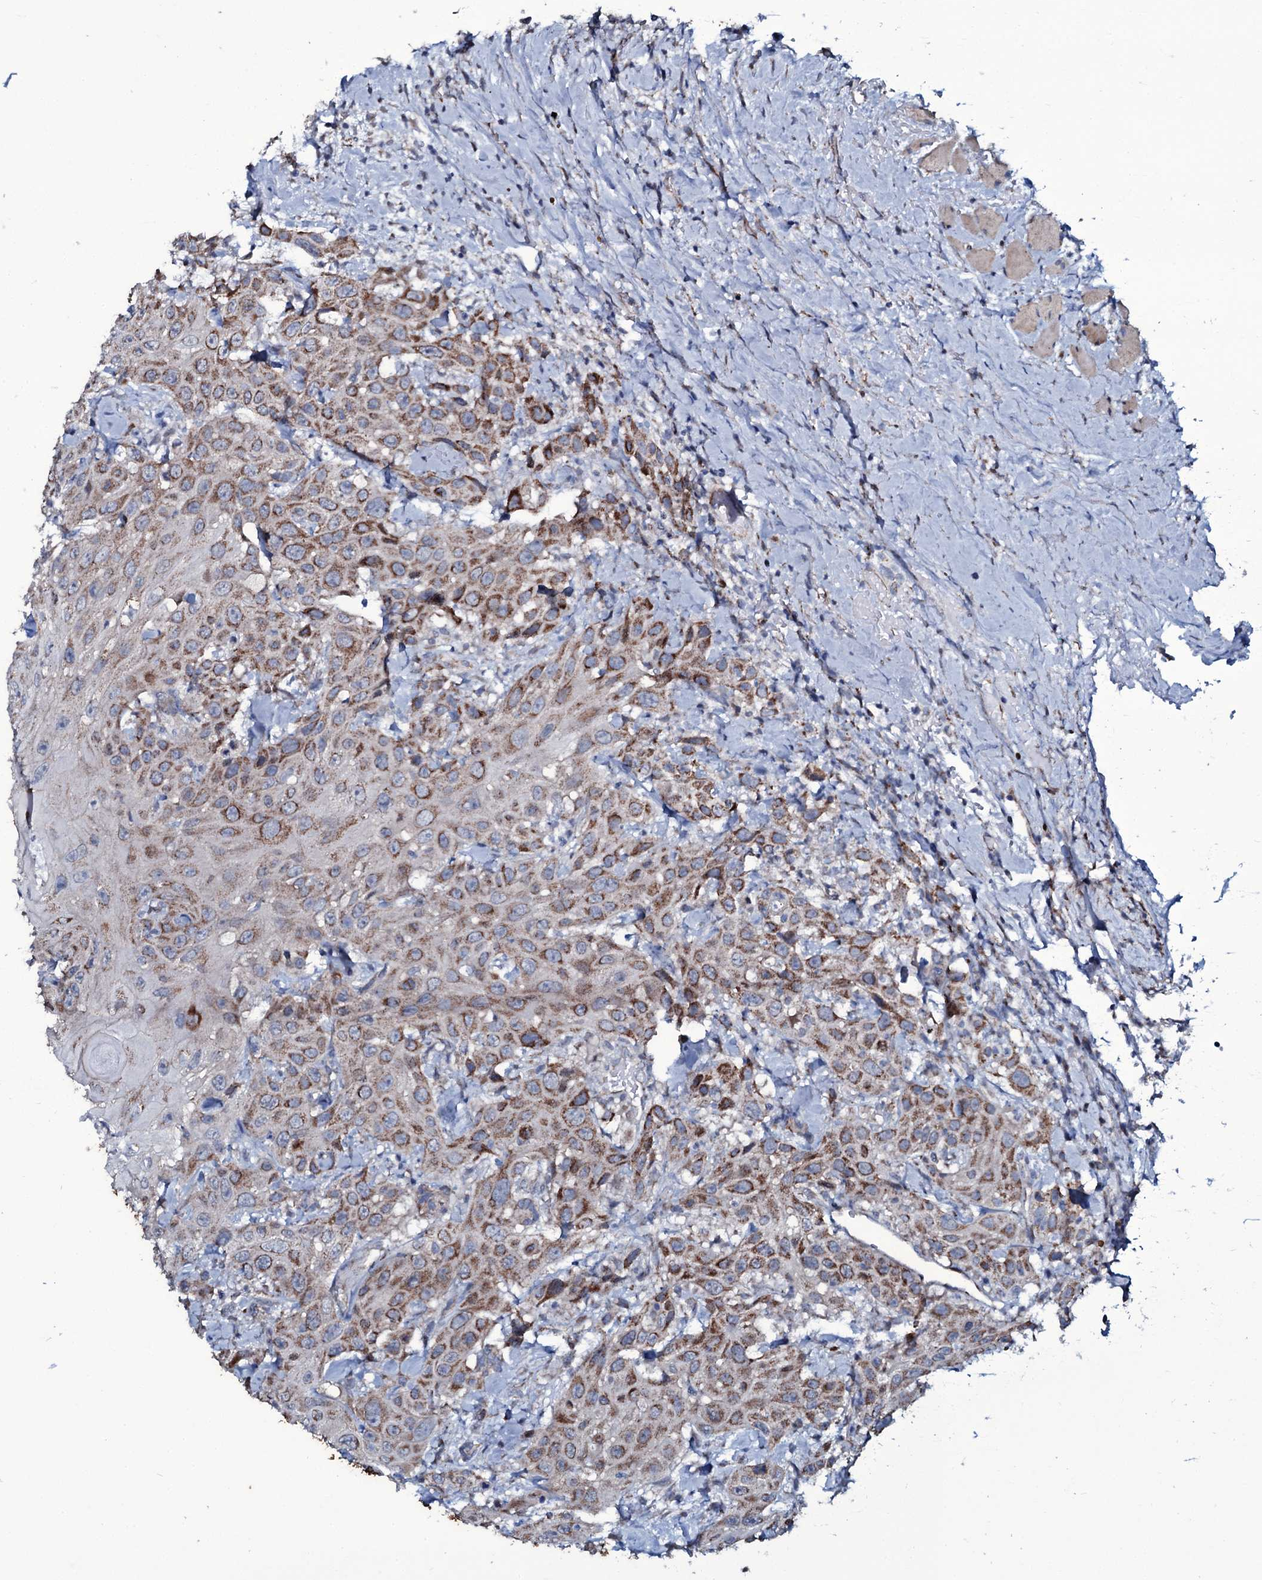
{"staining": {"intensity": "moderate", "quantity": ">75%", "location": "cytoplasmic/membranous"}, "tissue": "head and neck cancer", "cell_type": "Tumor cells", "image_type": "cancer", "snomed": [{"axis": "morphology", "description": "Squamous cell carcinoma, NOS"}, {"axis": "topography", "description": "Head-Neck"}], "caption": "Immunohistochemistry (DAB) staining of head and neck cancer (squamous cell carcinoma) reveals moderate cytoplasmic/membranous protein positivity in approximately >75% of tumor cells.", "gene": "WIPF3", "patient": {"sex": "male", "age": 81}}